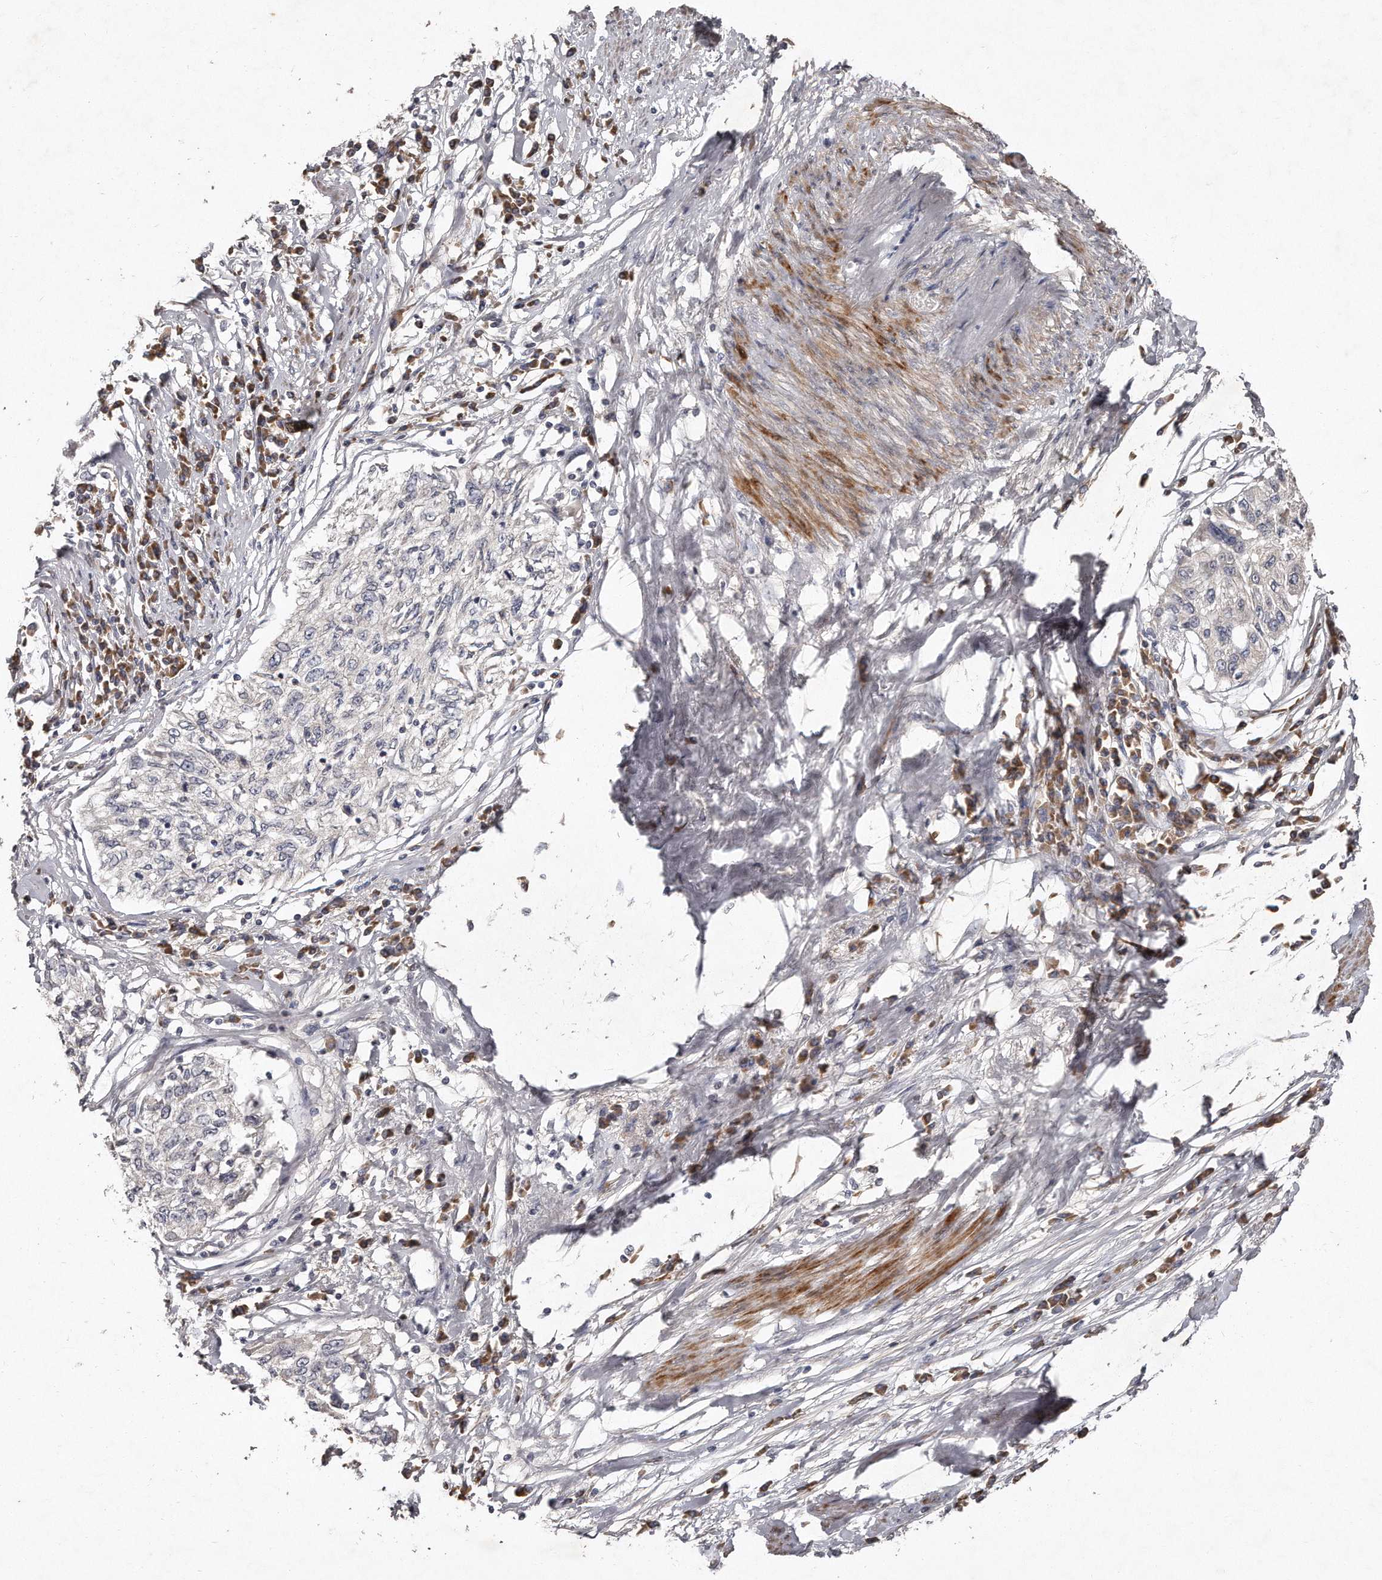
{"staining": {"intensity": "negative", "quantity": "none", "location": "none"}, "tissue": "cervical cancer", "cell_type": "Tumor cells", "image_type": "cancer", "snomed": [{"axis": "morphology", "description": "Squamous cell carcinoma, NOS"}, {"axis": "topography", "description": "Cervix"}], "caption": "Immunohistochemical staining of squamous cell carcinoma (cervical) displays no significant positivity in tumor cells.", "gene": "TECR", "patient": {"sex": "female", "age": 57}}